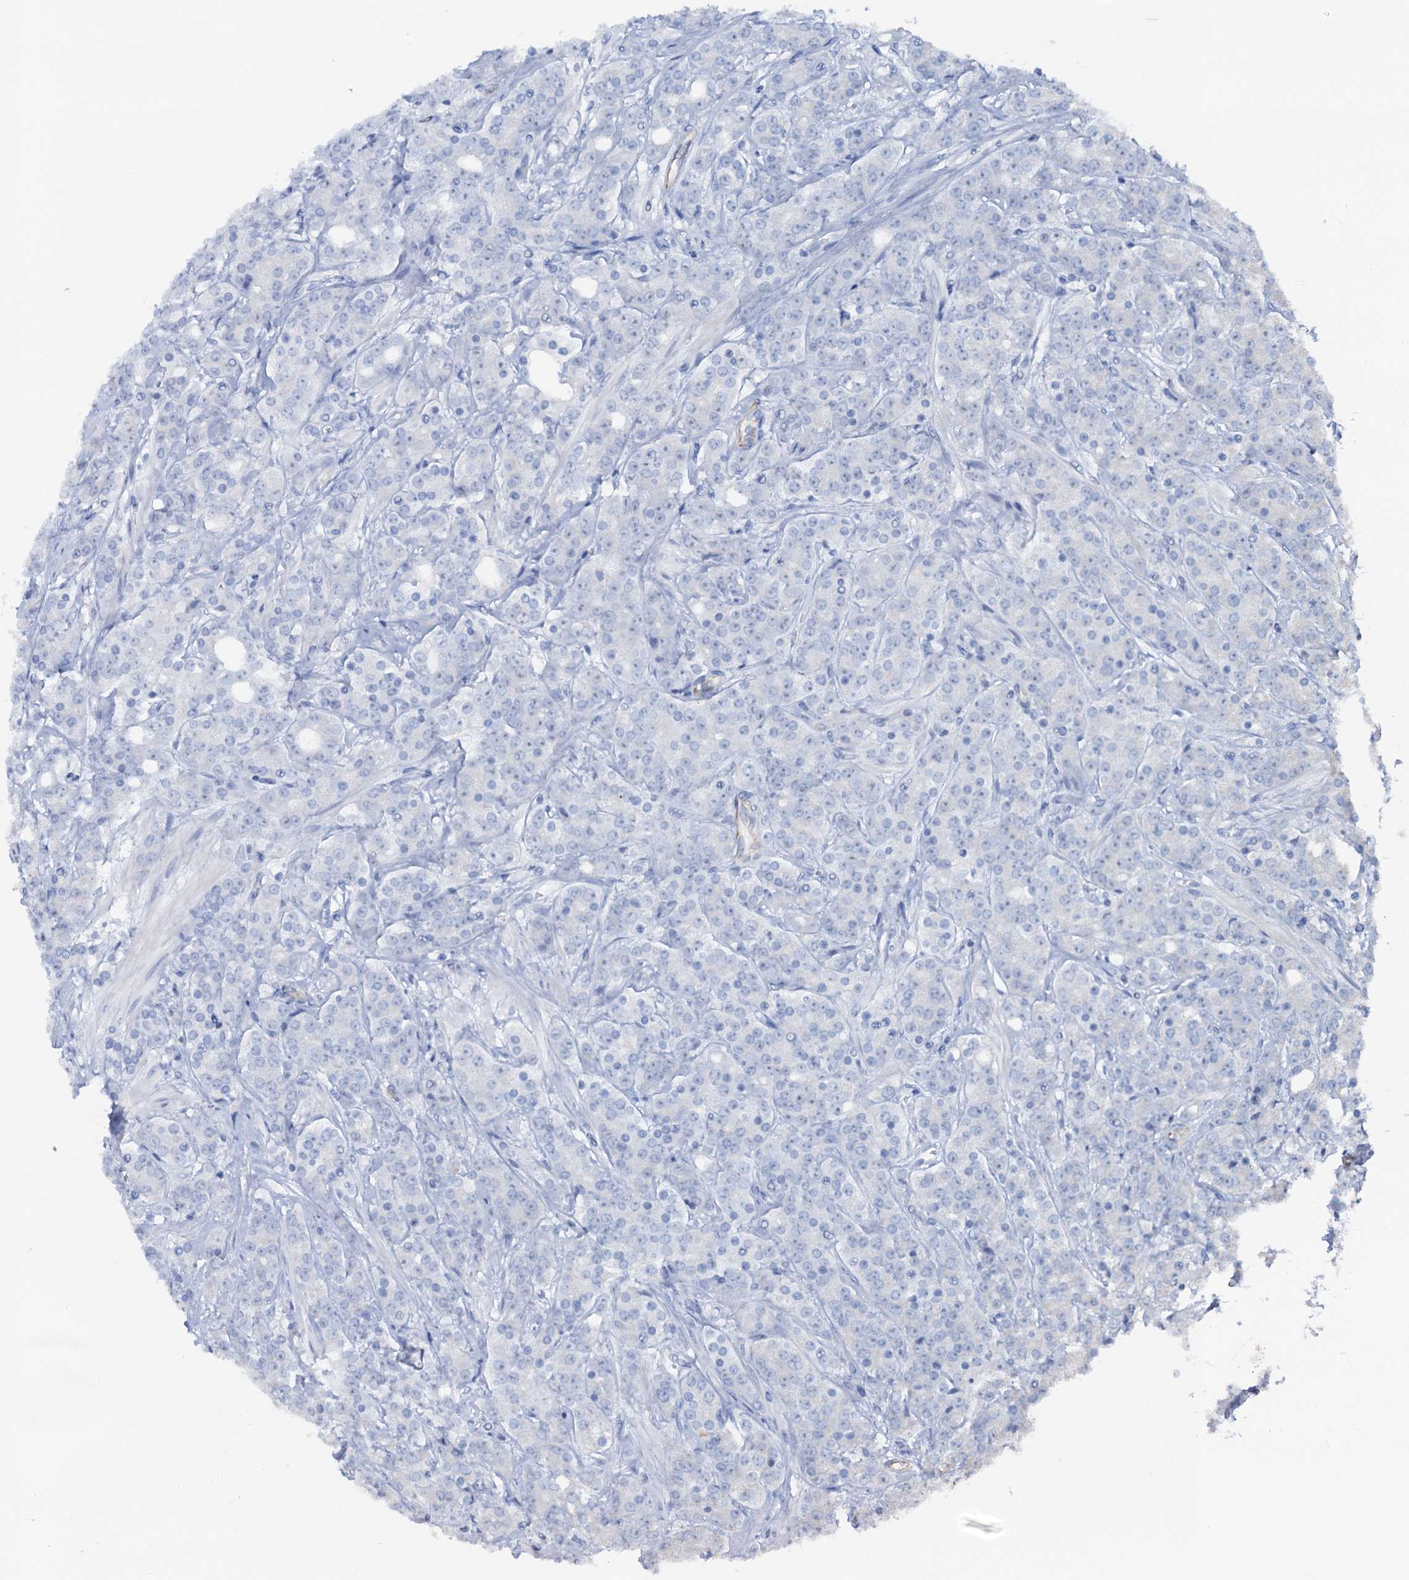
{"staining": {"intensity": "negative", "quantity": "none", "location": "none"}, "tissue": "prostate cancer", "cell_type": "Tumor cells", "image_type": "cancer", "snomed": [{"axis": "morphology", "description": "Adenocarcinoma, High grade"}, {"axis": "topography", "description": "Prostate"}], "caption": "A histopathology image of human prostate cancer is negative for staining in tumor cells.", "gene": "PLLP", "patient": {"sex": "male", "age": 62}}